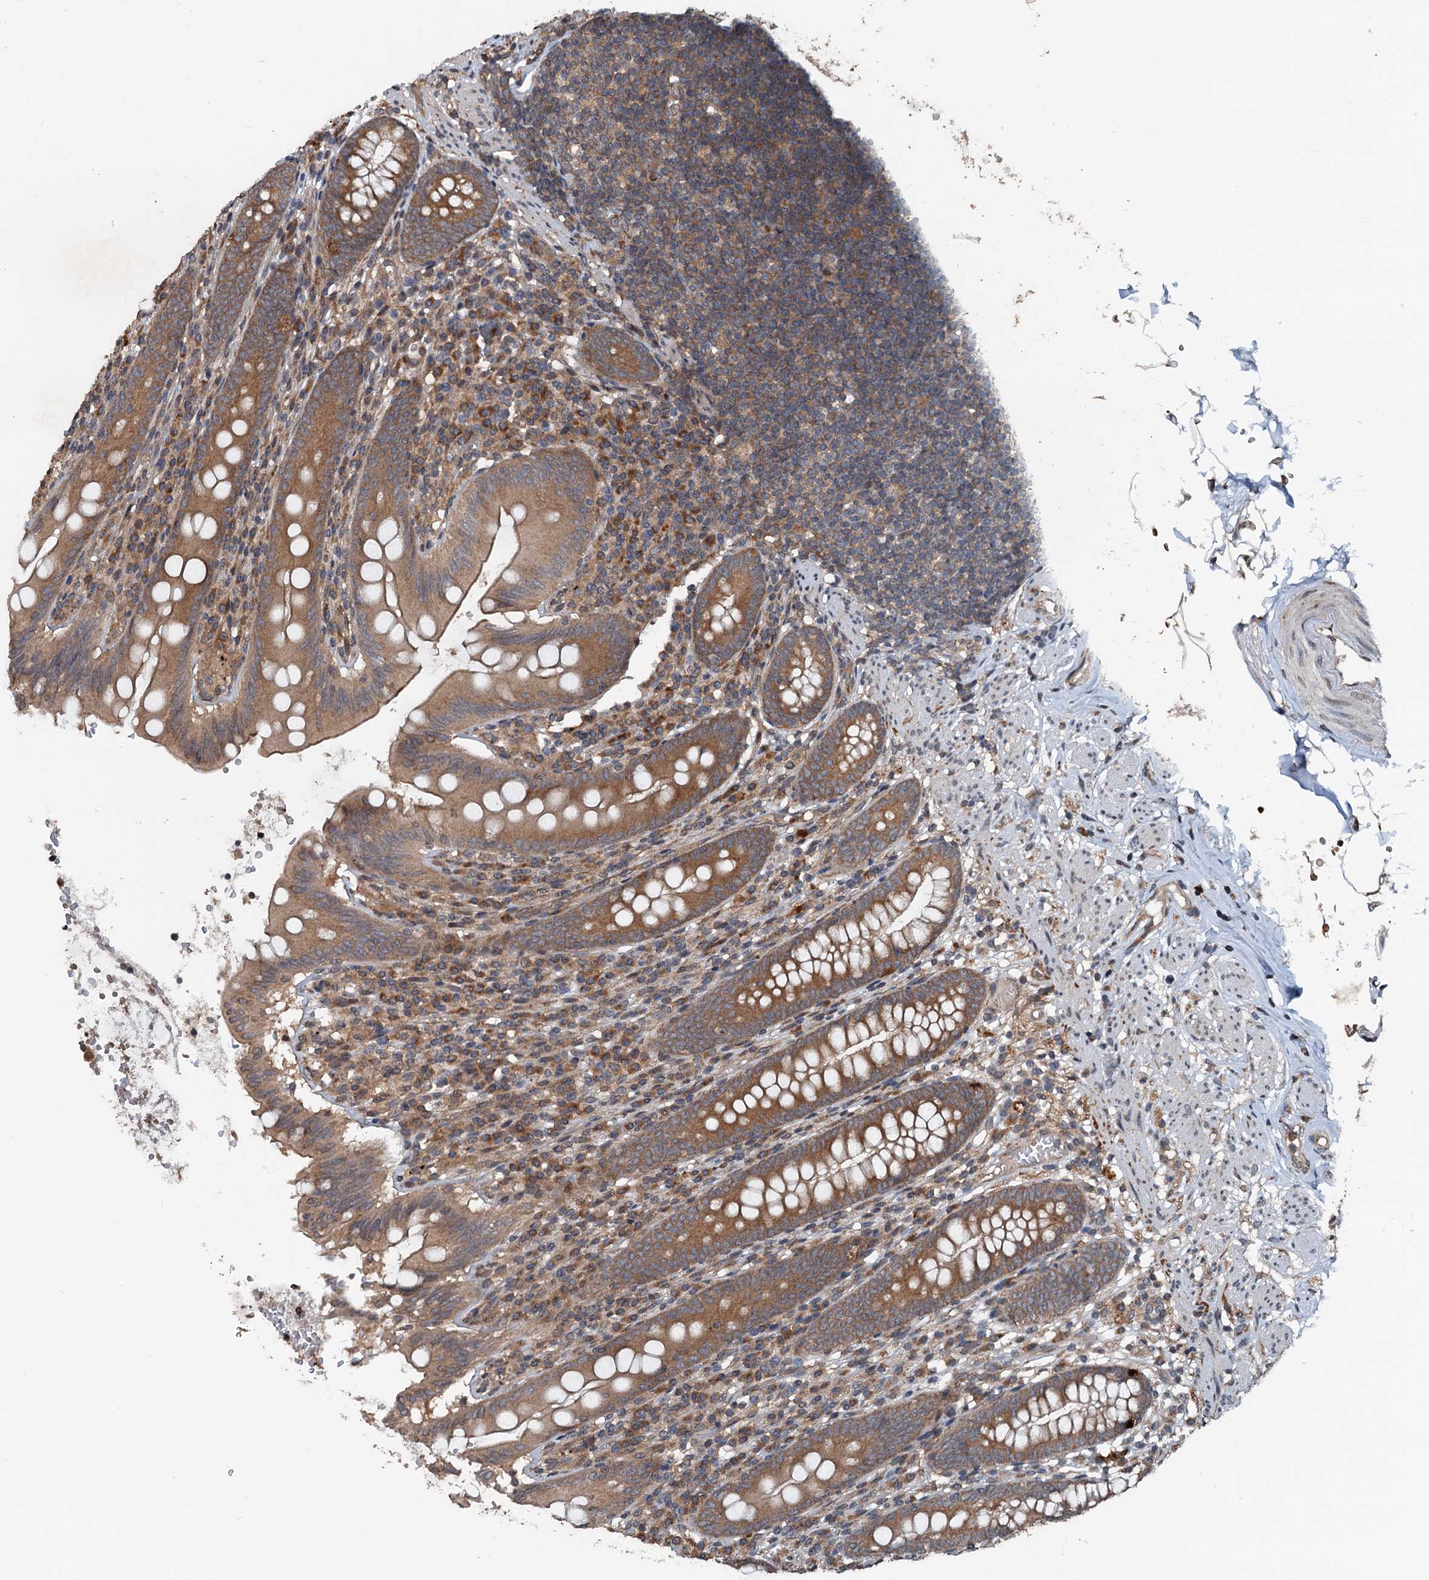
{"staining": {"intensity": "moderate", "quantity": ">75%", "location": "cytoplasmic/membranous"}, "tissue": "appendix", "cell_type": "Glandular cells", "image_type": "normal", "snomed": [{"axis": "morphology", "description": "Normal tissue, NOS"}, {"axis": "topography", "description": "Appendix"}], "caption": "The immunohistochemical stain highlights moderate cytoplasmic/membranous positivity in glandular cells of unremarkable appendix. The protein of interest is shown in brown color, while the nuclei are stained blue.", "gene": "N4BP2L2", "patient": {"sex": "male", "age": 55}}